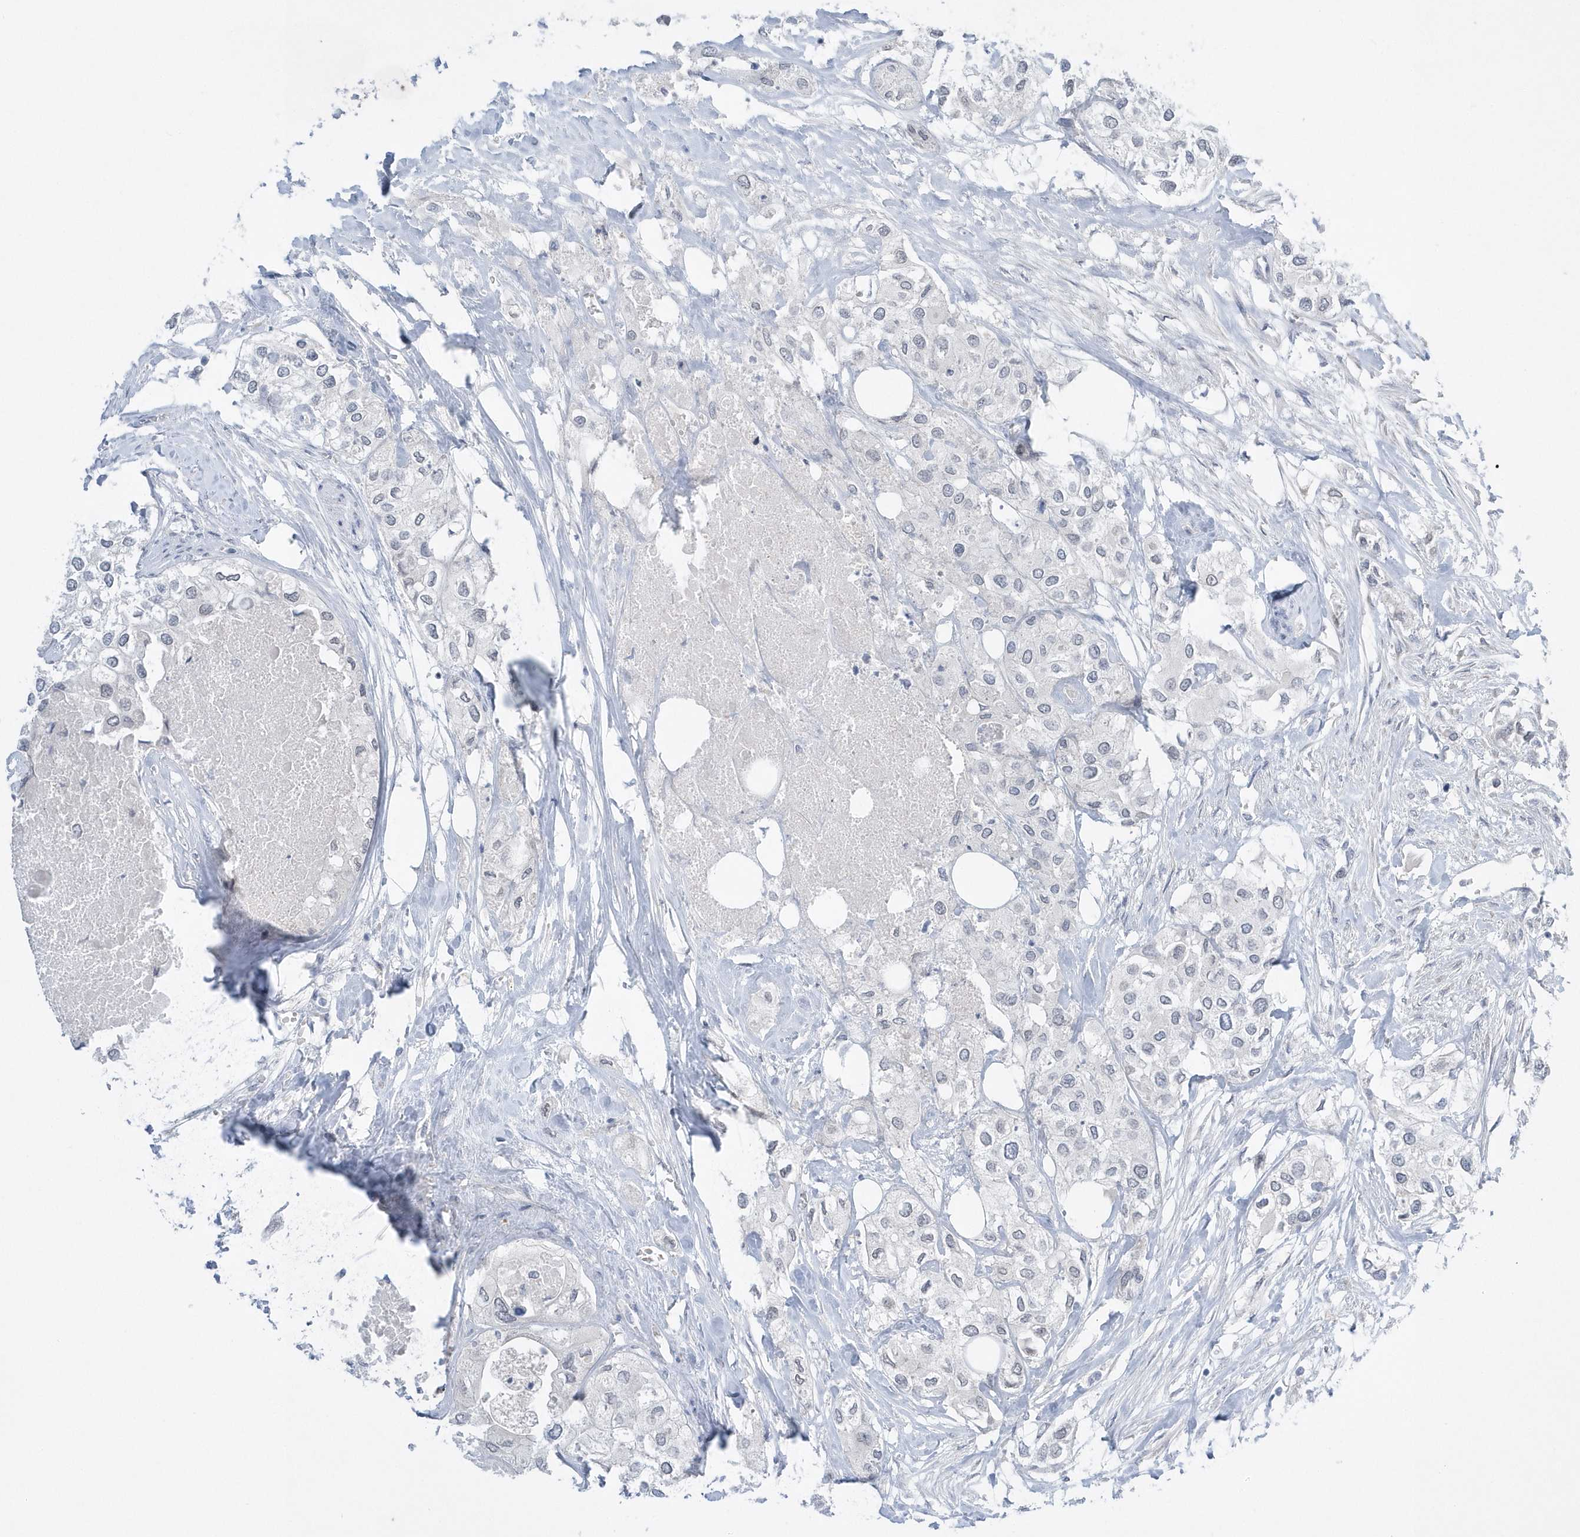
{"staining": {"intensity": "negative", "quantity": "none", "location": "none"}, "tissue": "urothelial cancer", "cell_type": "Tumor cells", "image_type": "cancer", "snomed": [{"axis": "morphology", "description": "Urothelial carcinoma, High grade"}, {"axis": "topography", "description": "Urinary bladder"}], "caption": "The micrograph reveals no staining of tumor cells in urothelial cancer.", "gene": "ZC3H12D", "patient": {"sex": "male", "age": 64}}